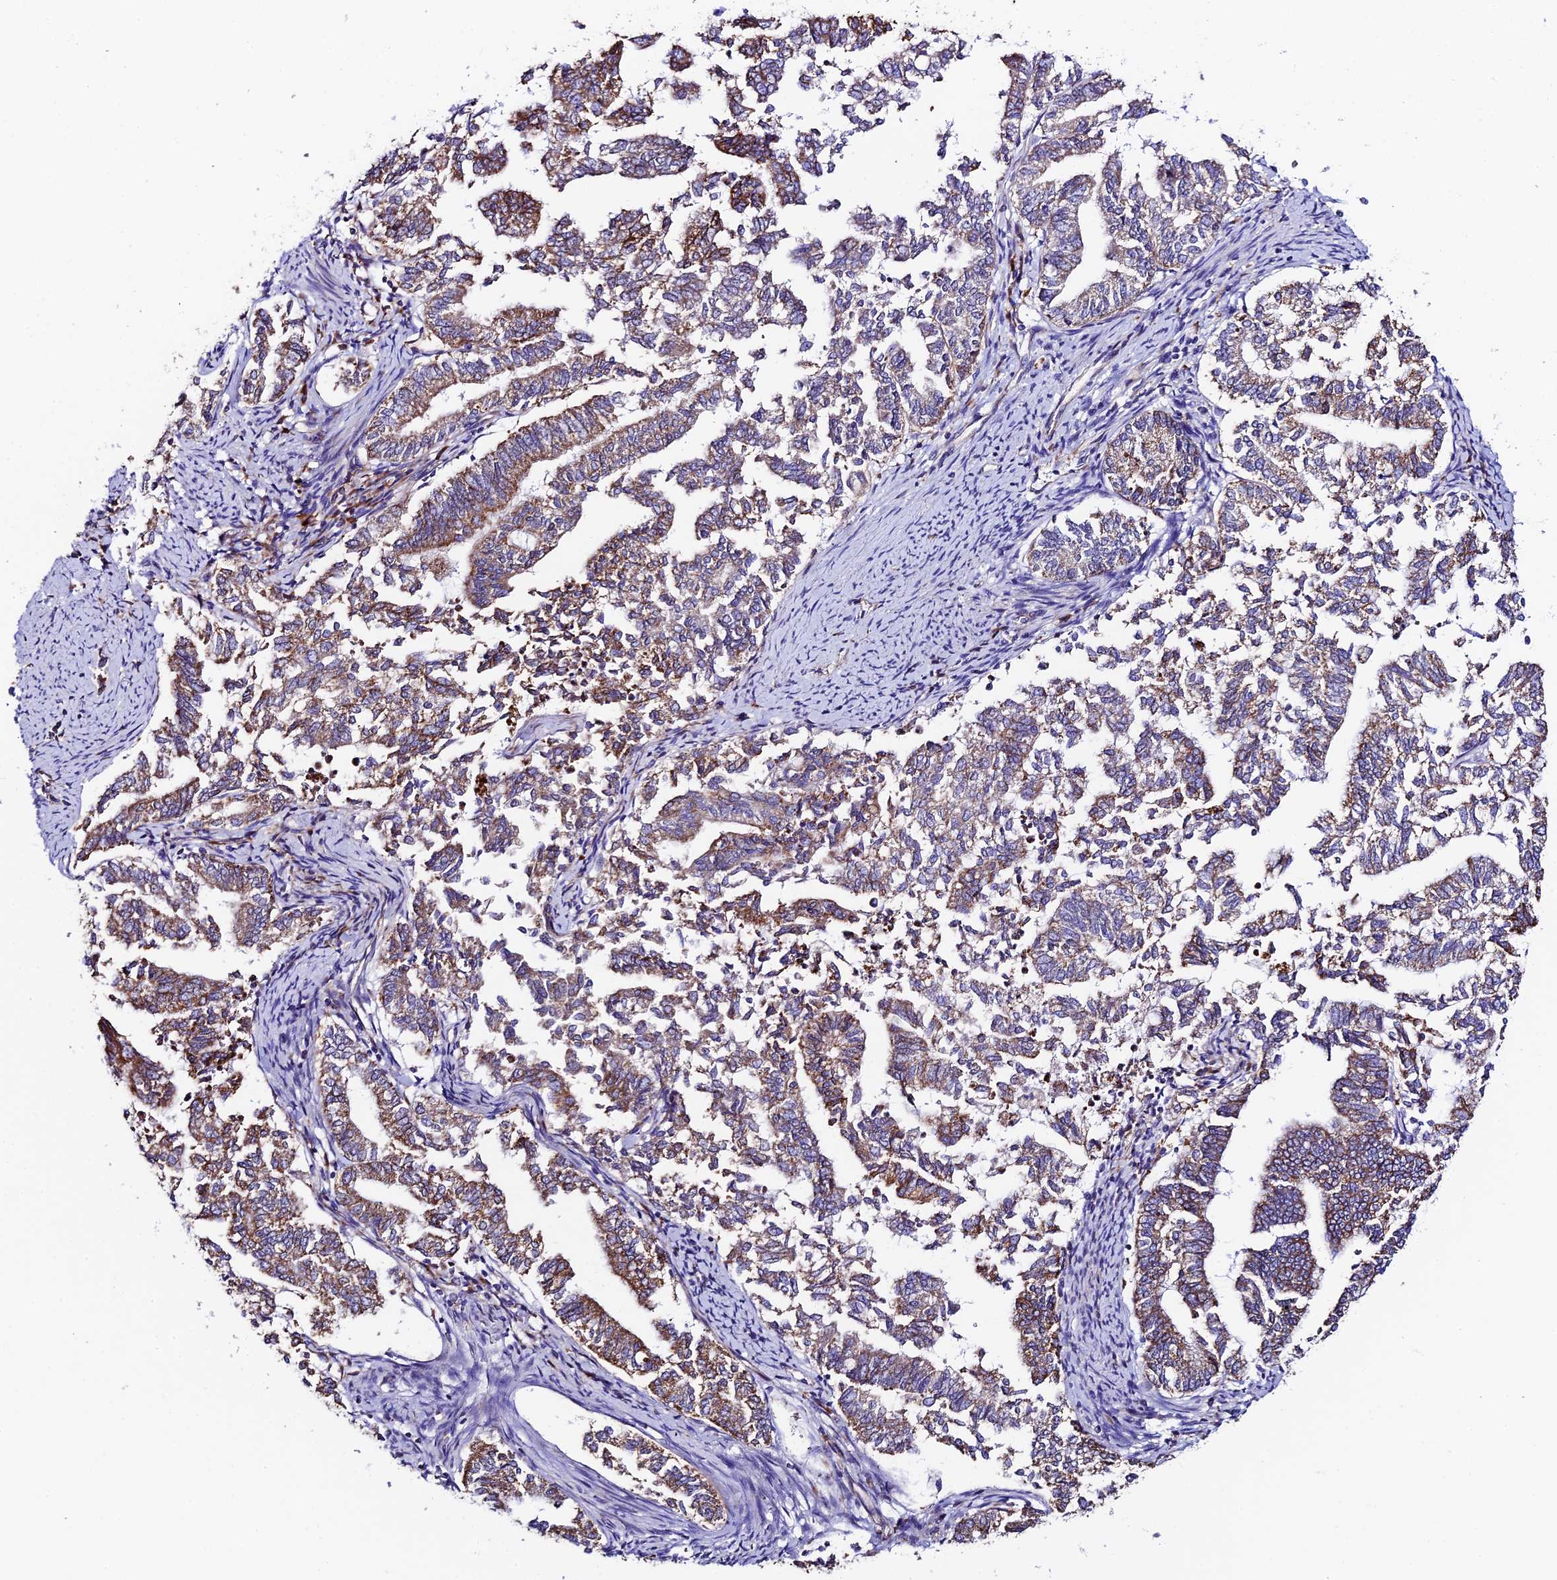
{"staining": {"intensity": "moderate", "quantity": ">75%", "location": "cytoplasmic/membranous"}, "tissue": "endometrial cancer", "cell_type": "Tumor cells", "image_type": "cancer", "snomed": [{"axis": "morphology", "description": "Adenocarcinoma, NOS"}, {"axis": "topography", "description": "Endometrium"}], "caption": "Immunohistochemistry (DAB (3,3'-diaminobenzidine)) staining of human endometrial cancer exhibits moderate cytoplasmic/membranous protein staining in approximately >75% of tumor cells.", "gene": "VPS13C", "patient": {"sex": "female", "age": 79}}